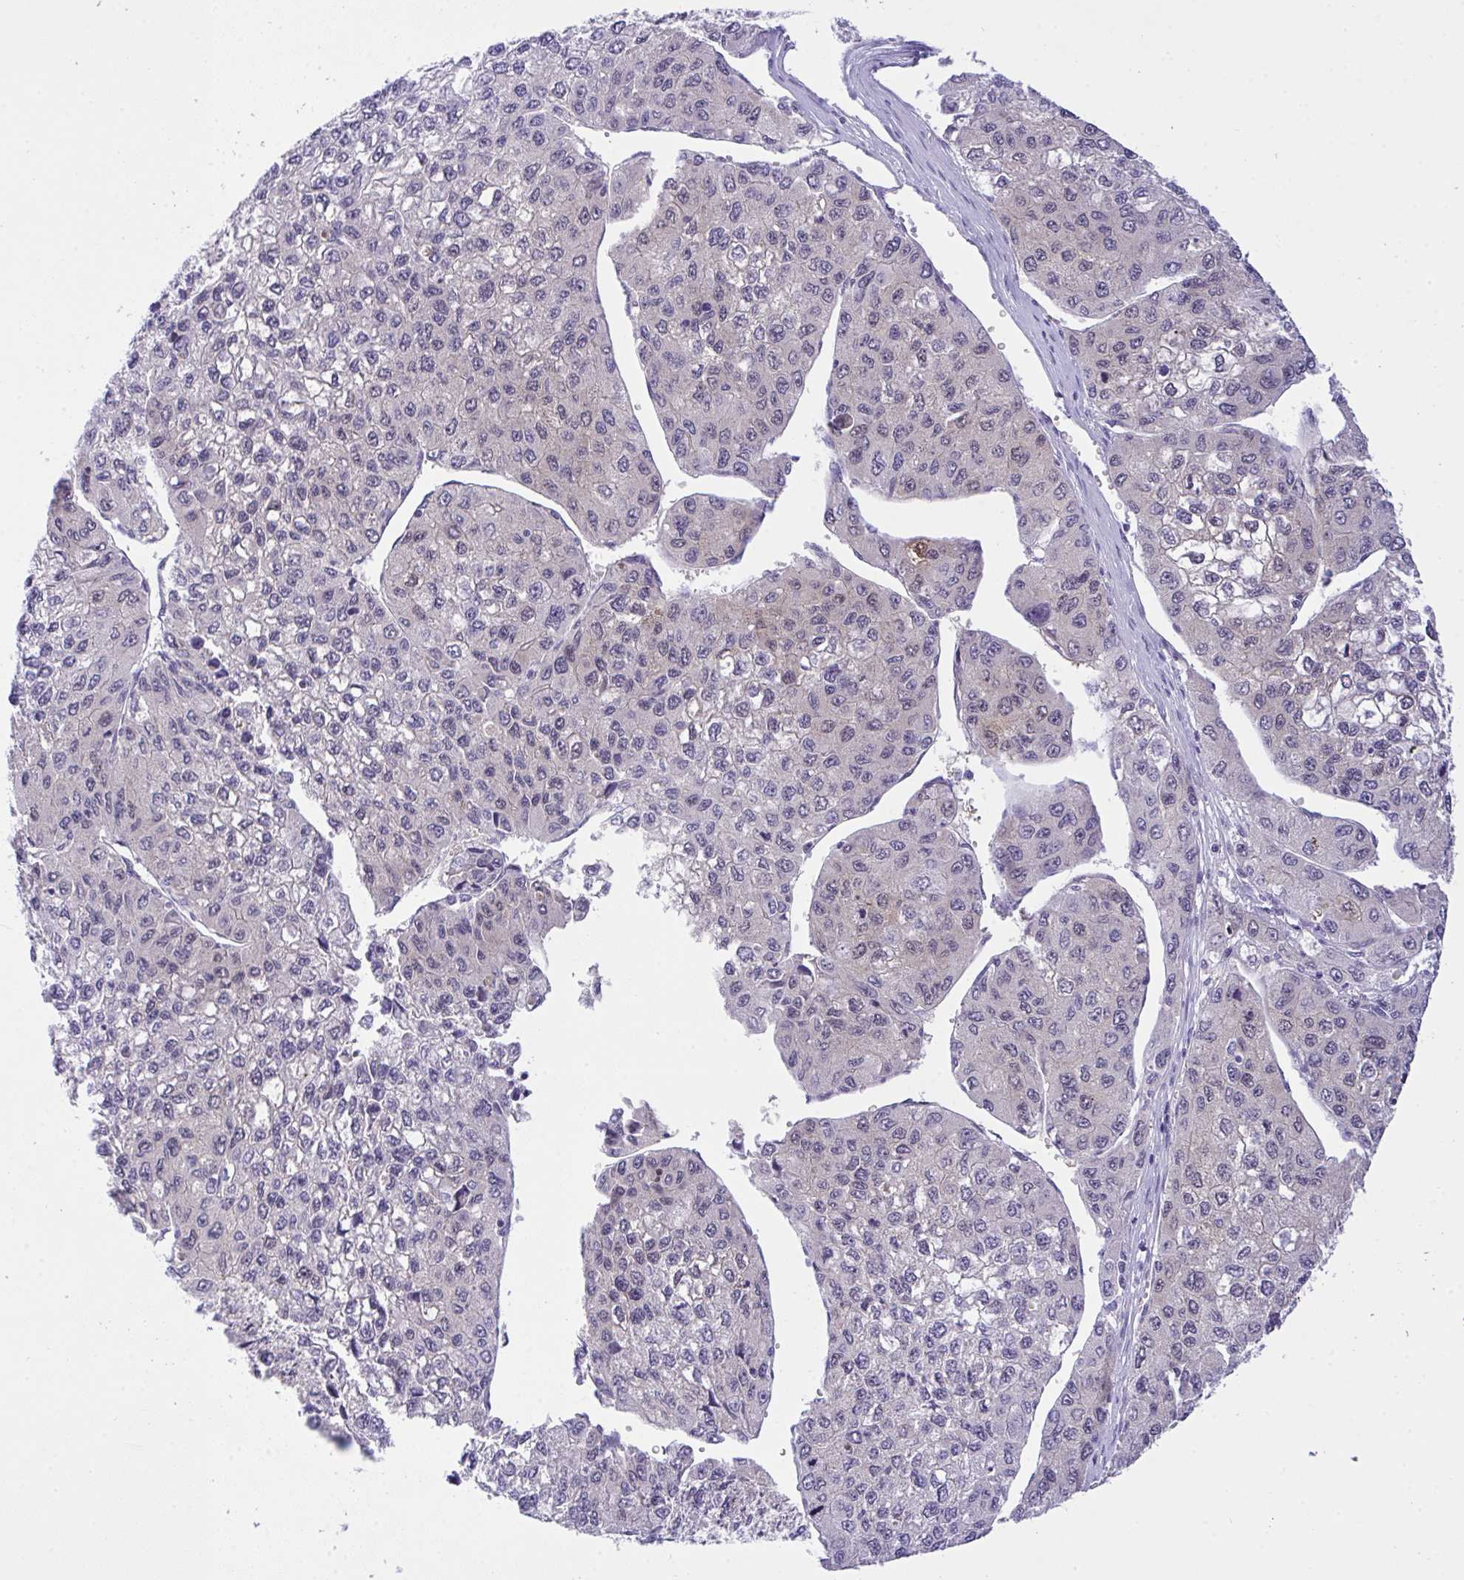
{"staining": {"intensity": "weak", "quantity": "<25%", "location": "nuclear"}, "tissue": "liver cancer", "cell_type": "Tumor cells", "image_type": "cancer", "snomed": [{"axis": "morphology", "description": "Carcinoma, Hepatocellular, NOS"}, {"axis": "topography", "description": "Liver"}], "caption": "The IHC photomicrograph has no significant expression in tumor cells of liver hepatocellular carcinoma tissue.", "gene": "HOXD12", "patient": {"sex": "female", "age": 66}}